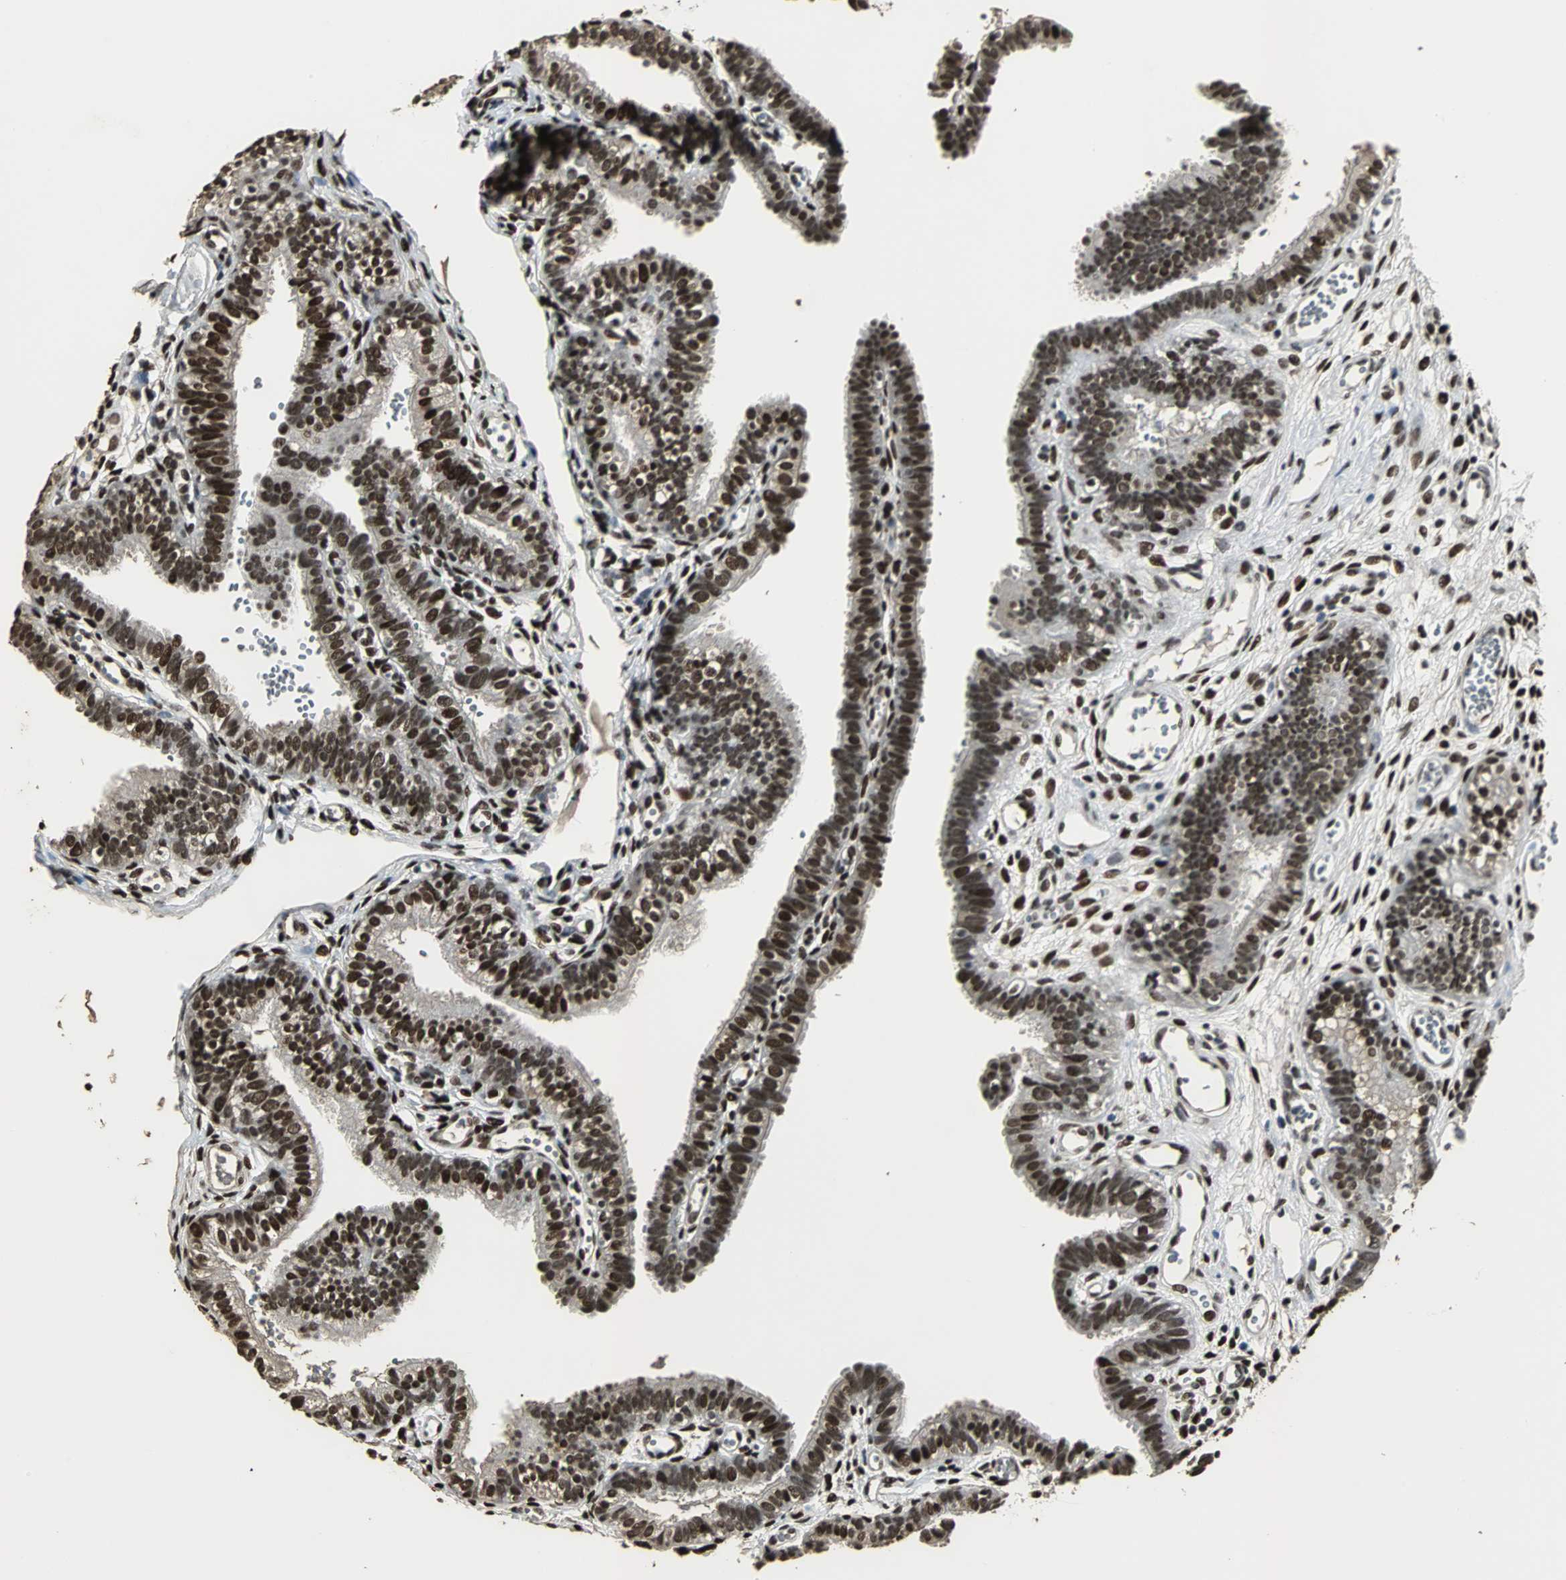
{"staining": {"intensity": "strong", "quantity": ">75%", "location": "nuclear"}, "tissue": "fallopian tube", "cell_type": "Glandular cells", "image_type": "normal", "snomed": [{"axis": "morphology", "description": "Normal tissue, NOS"}, {"axis": "topography", "description": "Fallopian tube"}, {"axis": "topography", "description": "Placenta"}], "caption": "Protein staining of benign fallopian tube reveals strong nuclear expression in about >75% of glandular cells. Nuclei are stained in blue.", "gene": "TAF5", "patient": {"sex": "female", "age": 34}}